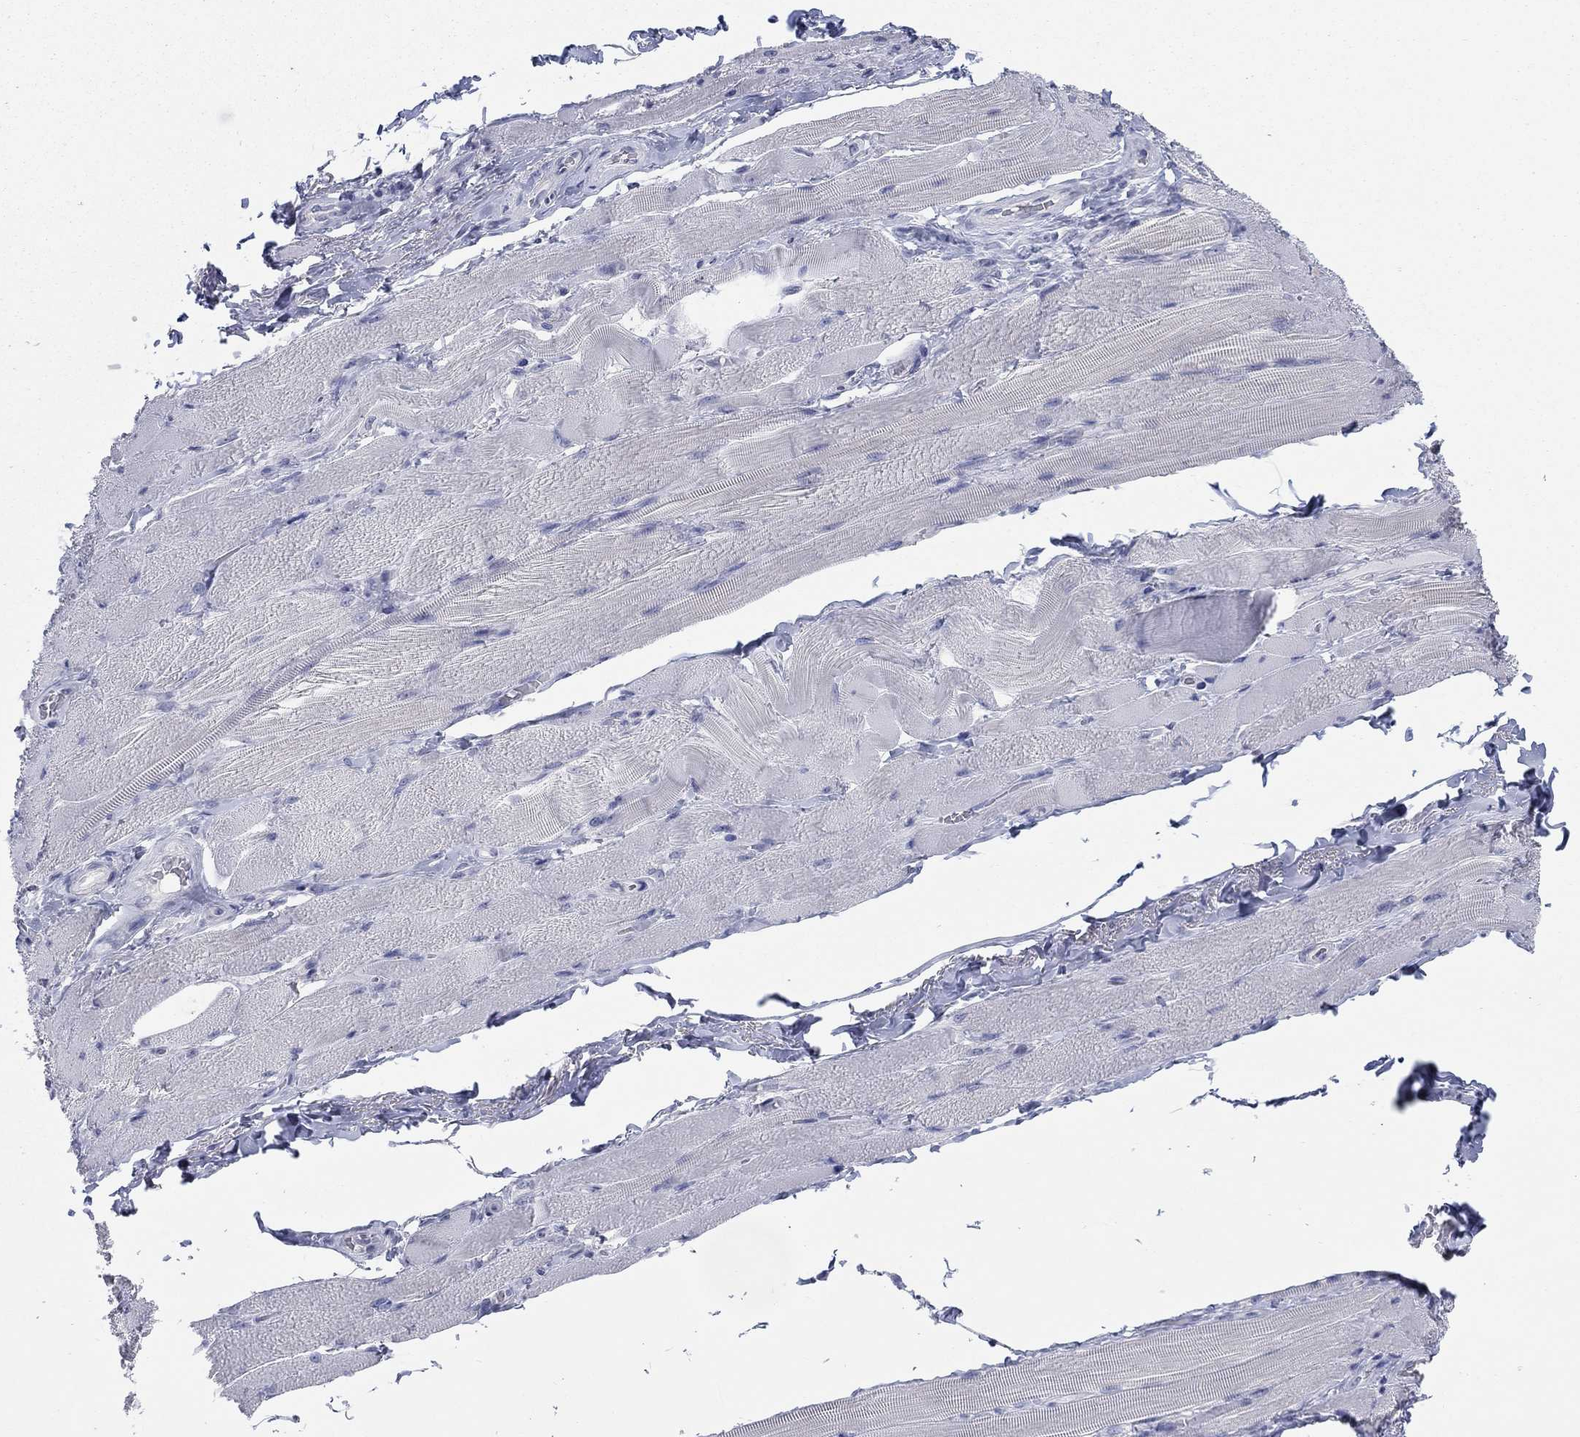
{"staining": {"intensity": "negative", "quantity": "none", "location": "none"}, "tissue": "skeletal muscle", "cell_type": "Myocytes", "image_type": "normal", "snomed": [{"axis": "morphology", "description": "Normal tissue, NOS"}, {"axis": "topography", "description": "Skeletal muscle"}, {"axis": "topography", "description": "Anal"}, {"axis": "topography", "description": "Peripheral nerve tissue"}], "caption": "The histopathology image shows no staining of myocytes in unremarkable skeletal muscle.", "gene": "ATP6V1G2", "patient": {"sex": "male", "age": 53}}